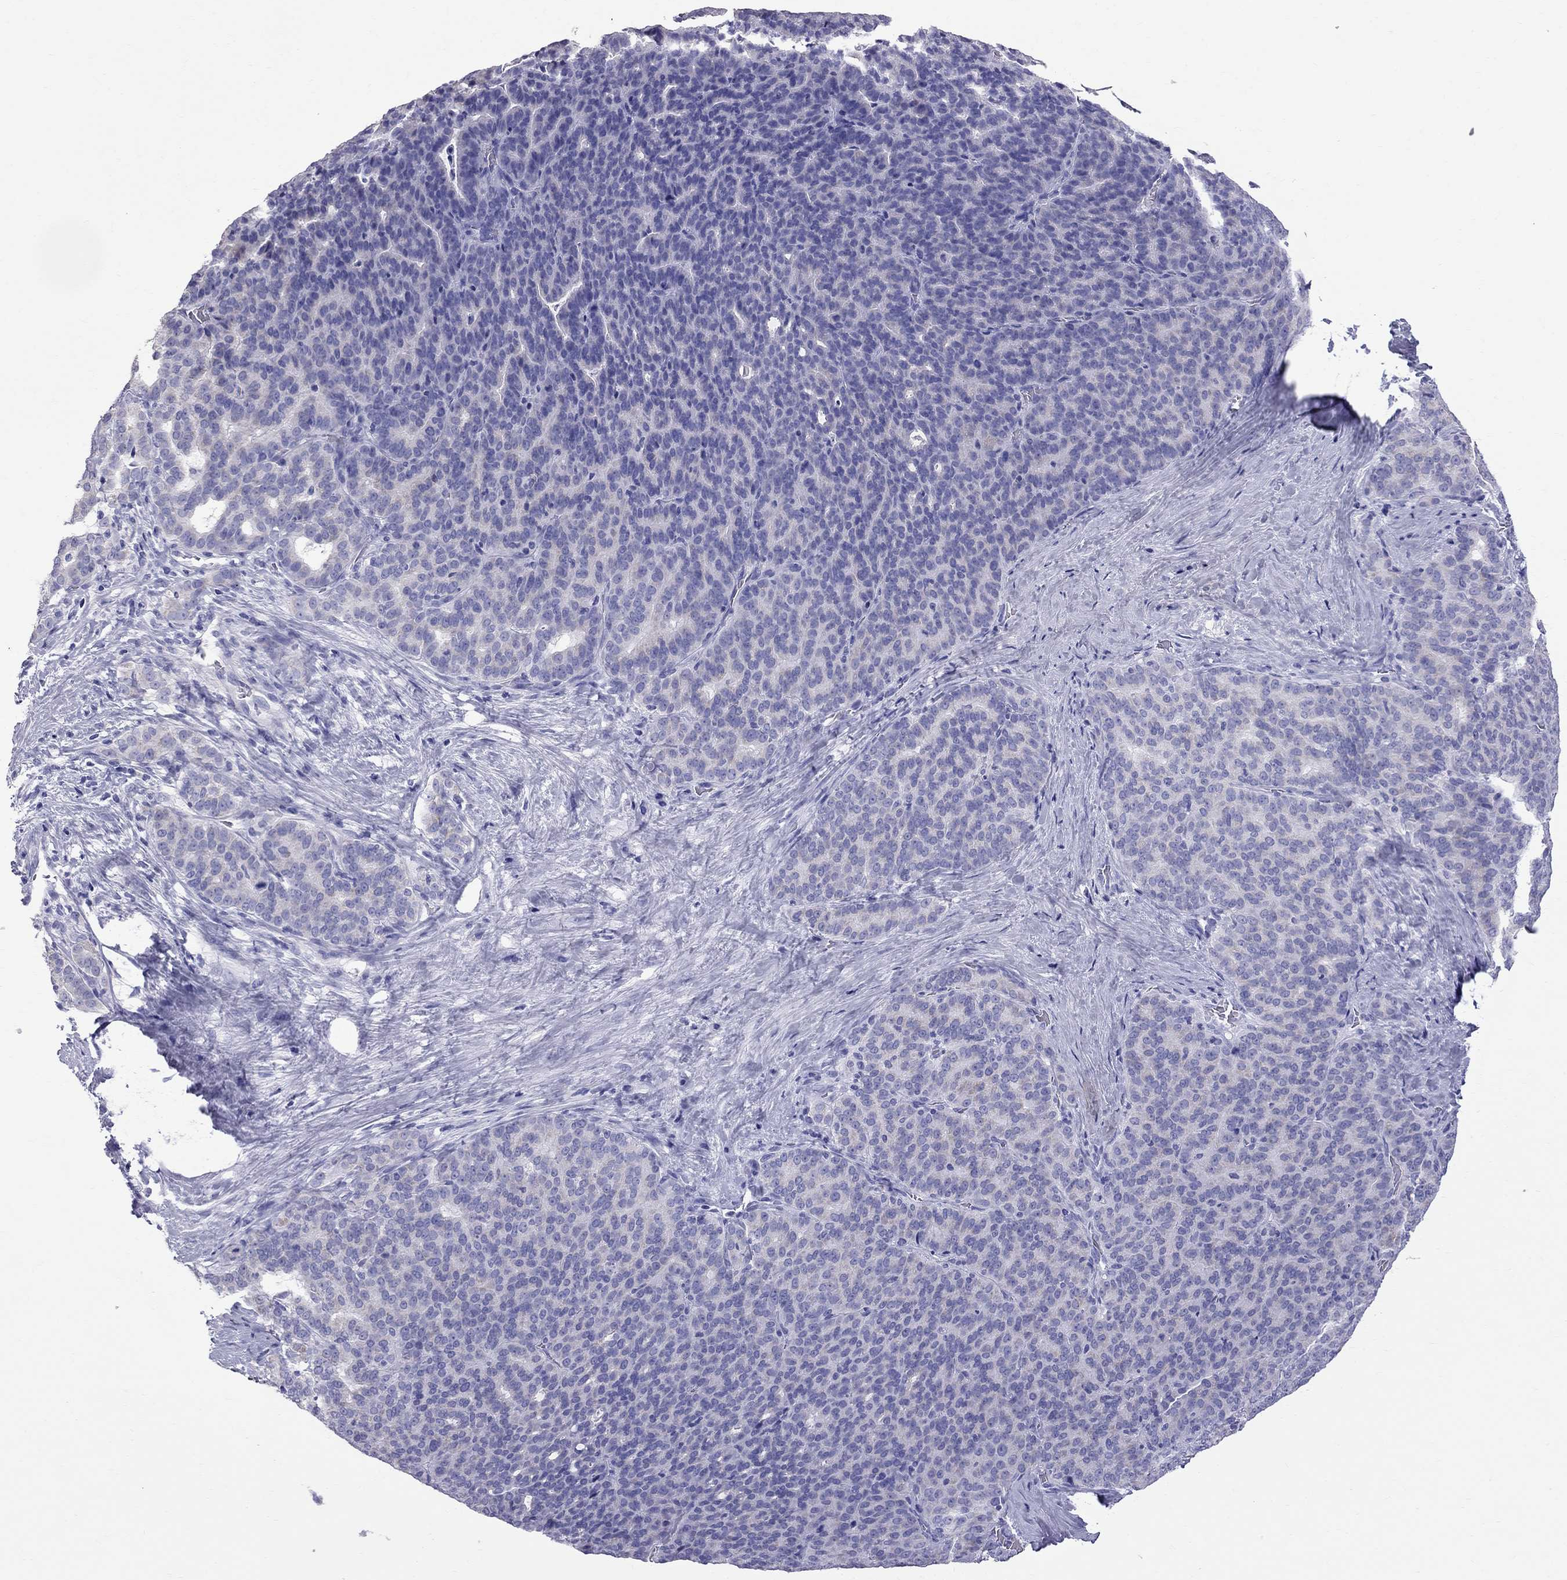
{"staining": {"intensity": "negative", "quantity": "none", "location": "none"}, "tissue": "liver cancer", "cell_type": "Tumor cells", "image_type": "cancer", "snomed": [{"axis": "morphology", "description": "Cholangiocarcinoma"}, {"axis": "topography", "description": "Liver"}], "caption": "The immunohistochemistry (IHC) histopathology image has no significant expression in tumor cells of liver cancer (cholangiocarcinoma) tissue.", "gene": "TTLL13", "patient": {"sex": "female", "age": 47}}